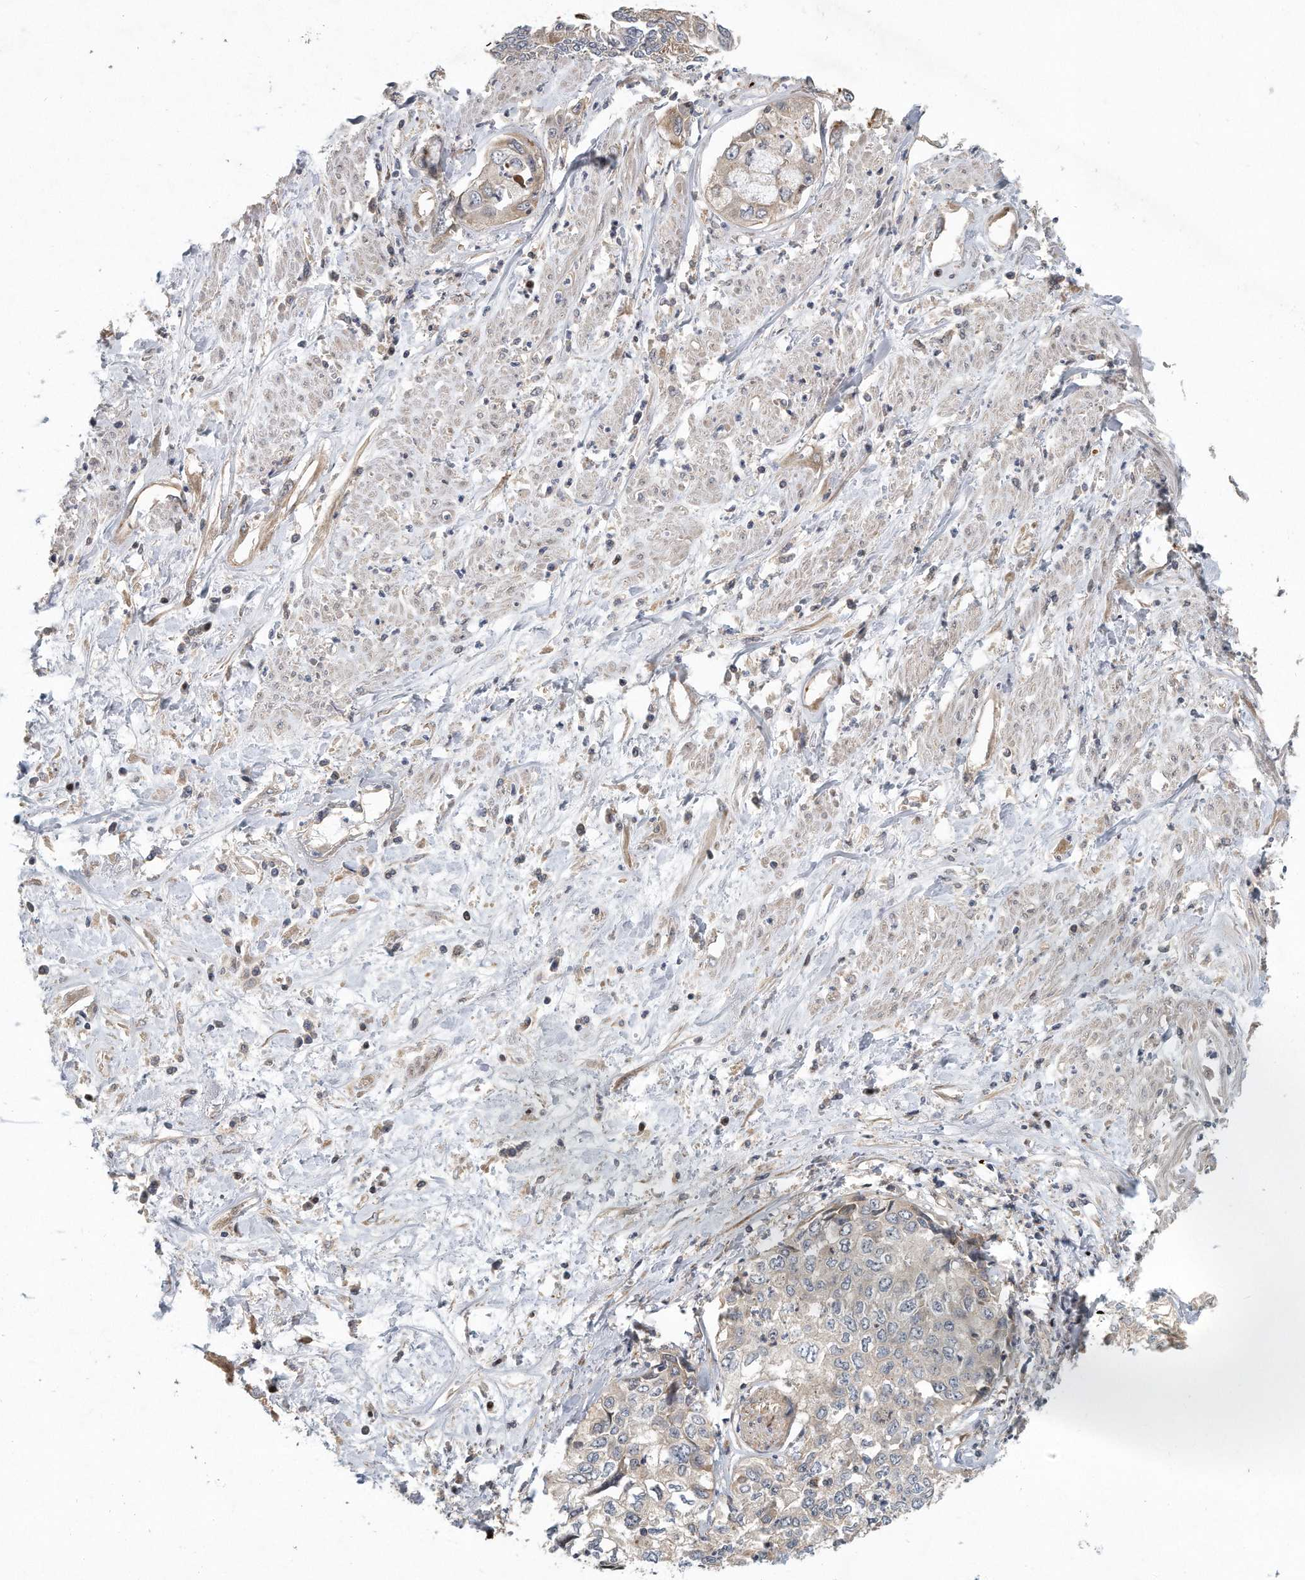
{"staining": {"intensity": "weak", "quantity": "<25%", "location": "cytoplasmic/membranous"}, "tissue": "cervical cancer", "cell_type": "Tumor cells", "image_type": "cancer", "snomed": [{"axis": "morphology", "description": "Squamous cell carcinoma, NOS"}, {"axis": "topography", "description": "Cervix"}], "caption": "The image reveals no staining of tumor cells in cervical squamous cell carcinoma.", "gene": "PCDH8", "patient": {"sex": "female", "age": 31}}